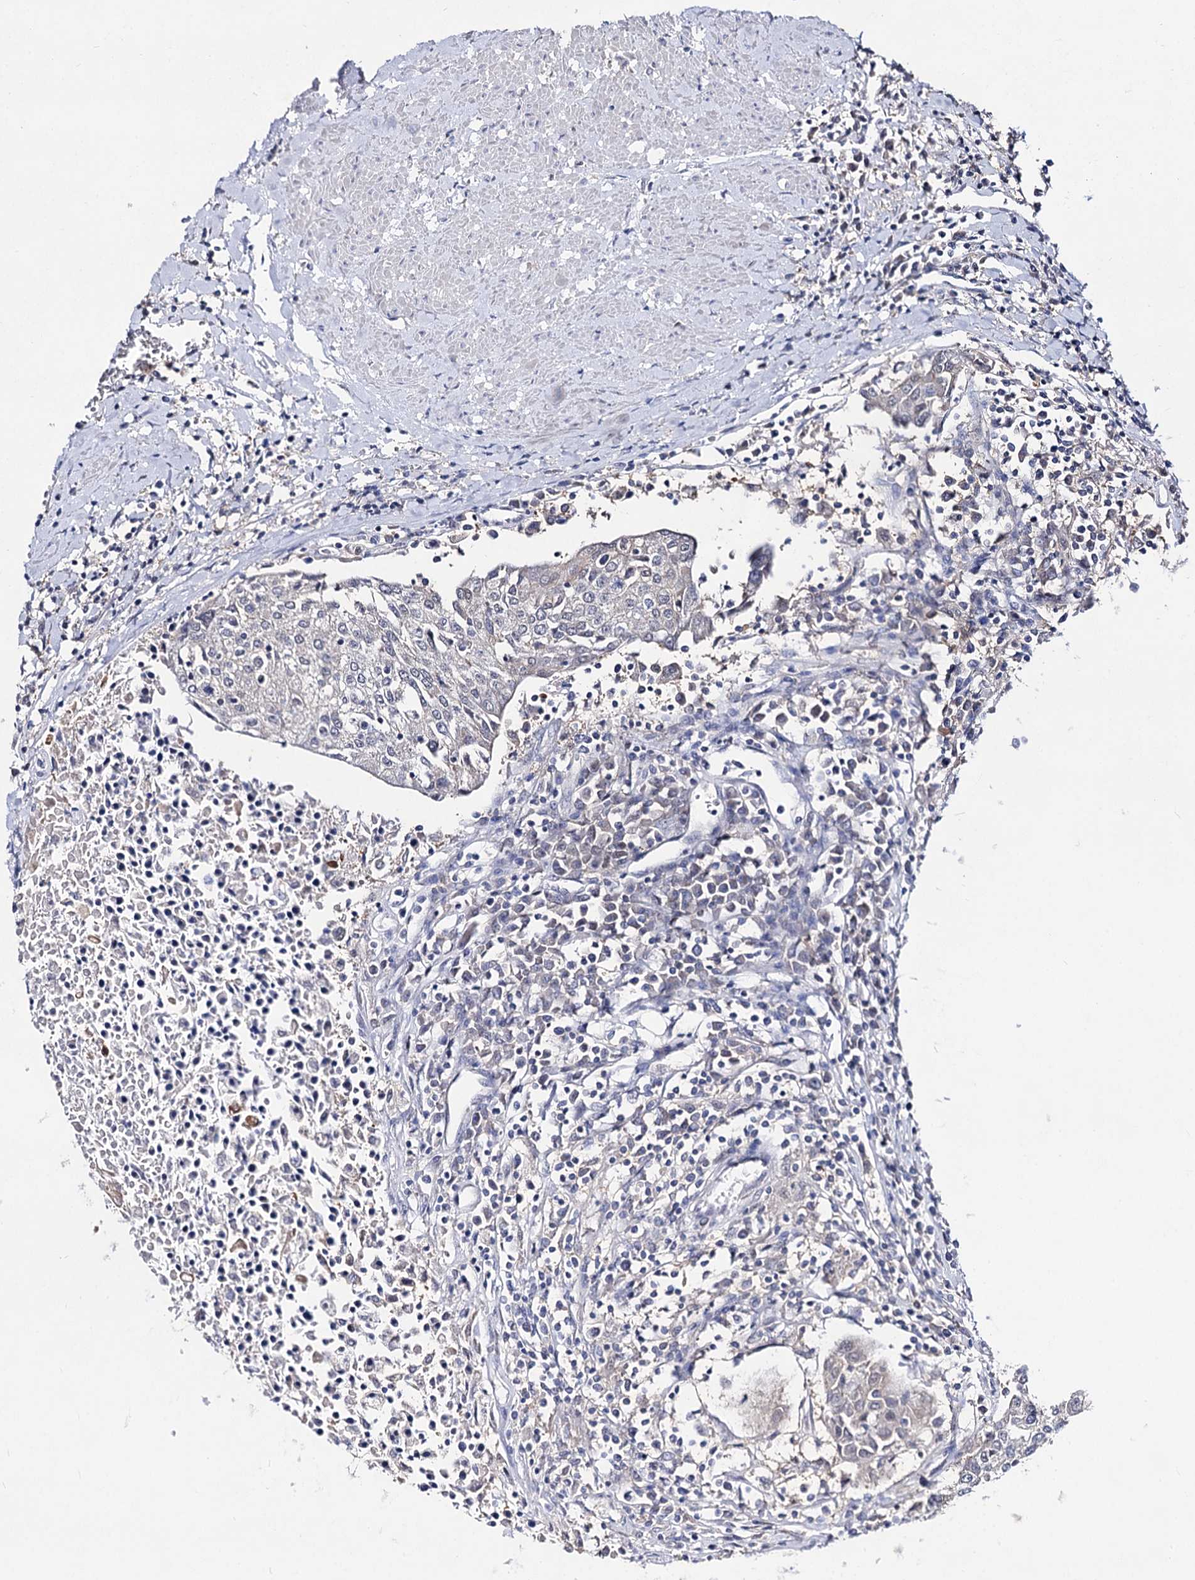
{"staining": {"intensity": "negative", "quantity": "none", "location": "none"}, "tissue": "urothelial cancer", "cell_type": "Tumor cells", "image_type": "cancer", "snomed": [{"axis": "morphology", "description": "Urothelial carcinoma, High grade"}, {"axis": "topography", "description": "Urinary bladder"}], "caption": "Immunohistochemistry (IHC) of high-grade urothelial carcinoma exhibits no staining in tumor cells.", "gene": "ACTR6", "patient": {"sex": "female", "age": 85}}